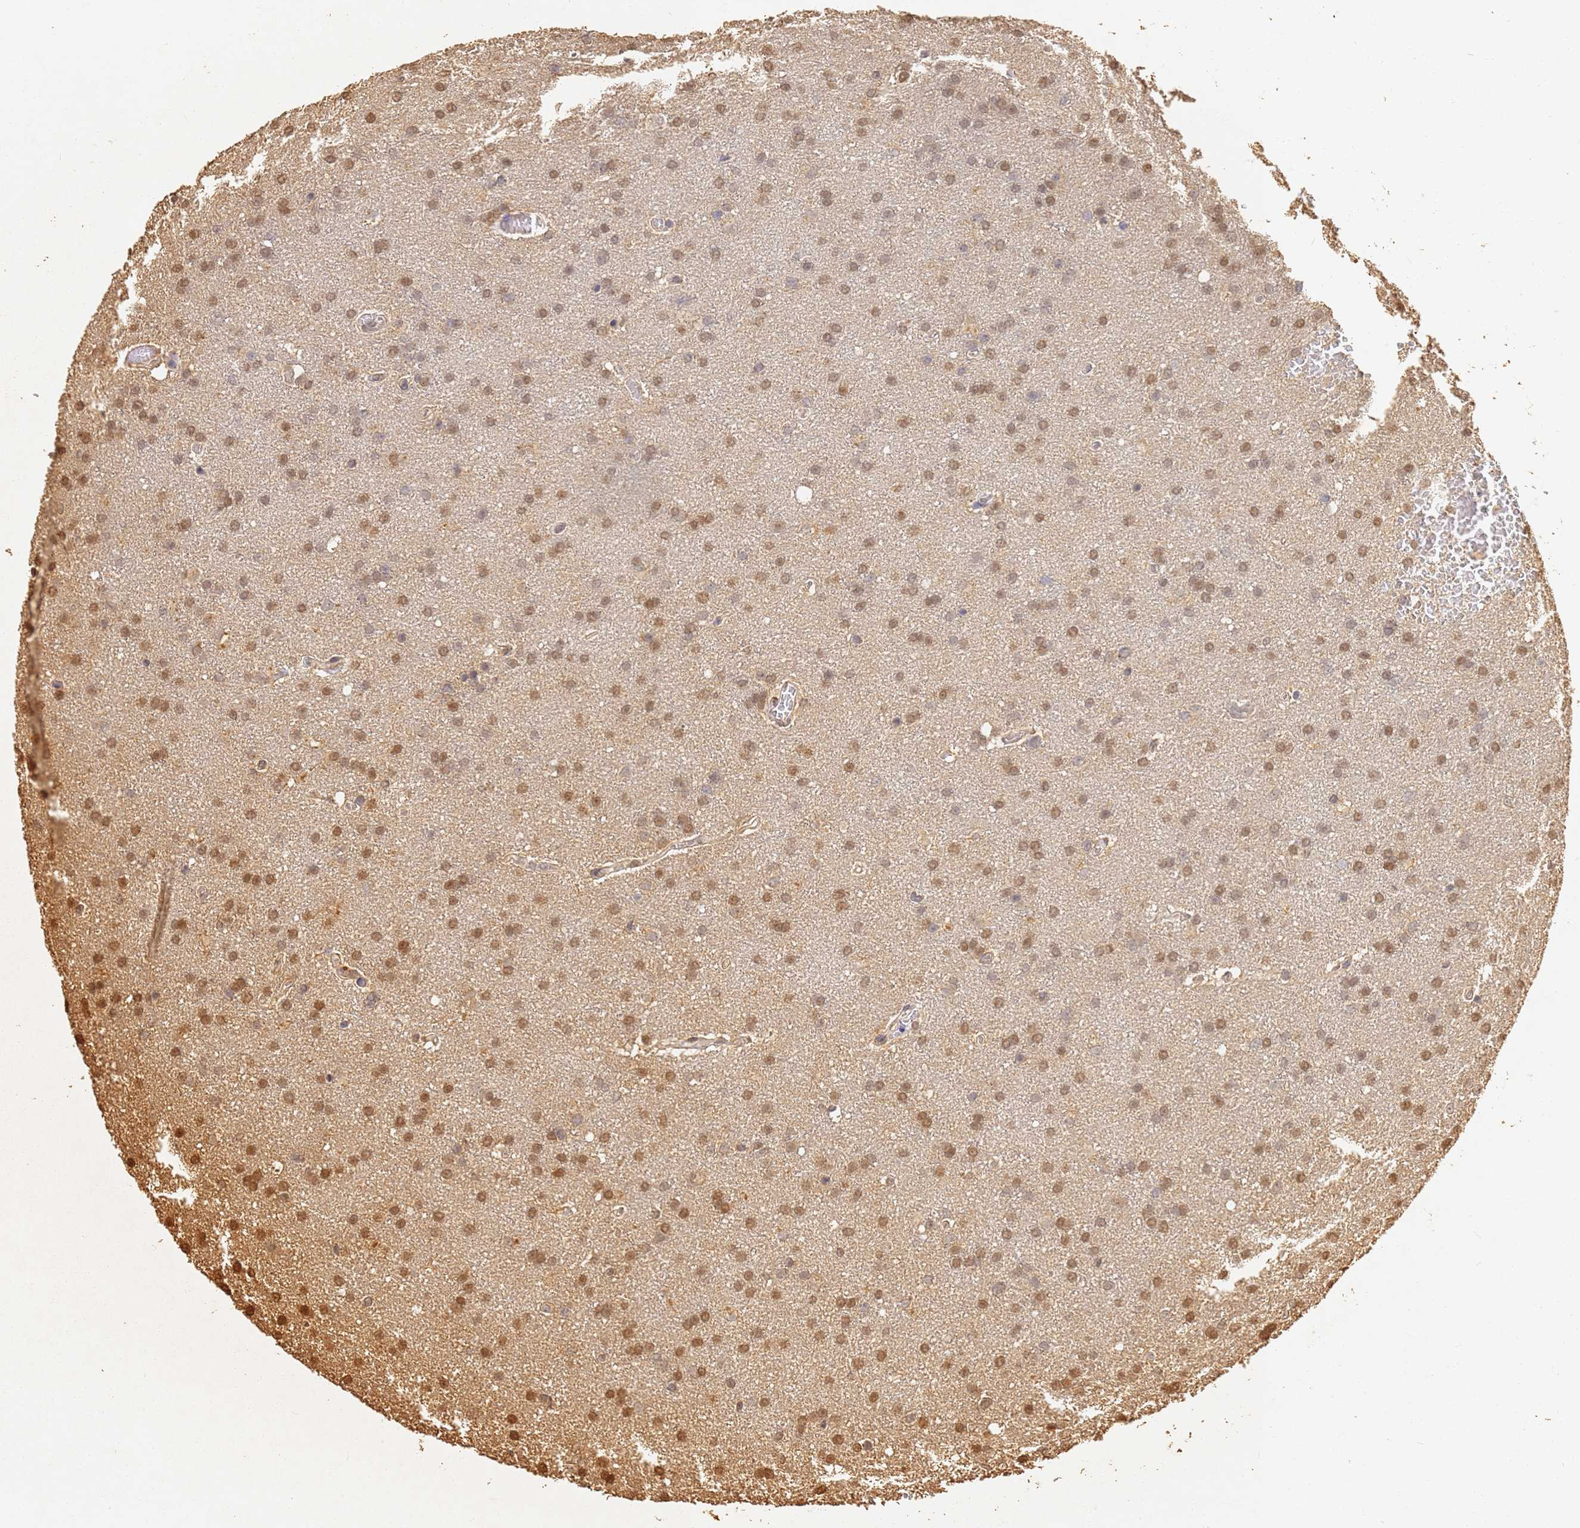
{"staining": {"intensity": "moderate", "quantity": ">75%", "location": "nuclear"}, "tissue": "glioma", "cell_type": "Tumor cells", "image_type": "cancer", "snomed": [{"axis": "morphology", "description": "Glioma, malignant, High grade"}, {"axis": "topography", "description": "Cerebral cortex"}], "caption": "Glioma stained for a protein (brown) displays moderate nuclear positive positivity in about >75% of tumor cells.", "gene": "JAK2", "patient": {"sex": "female", "age": 36}}